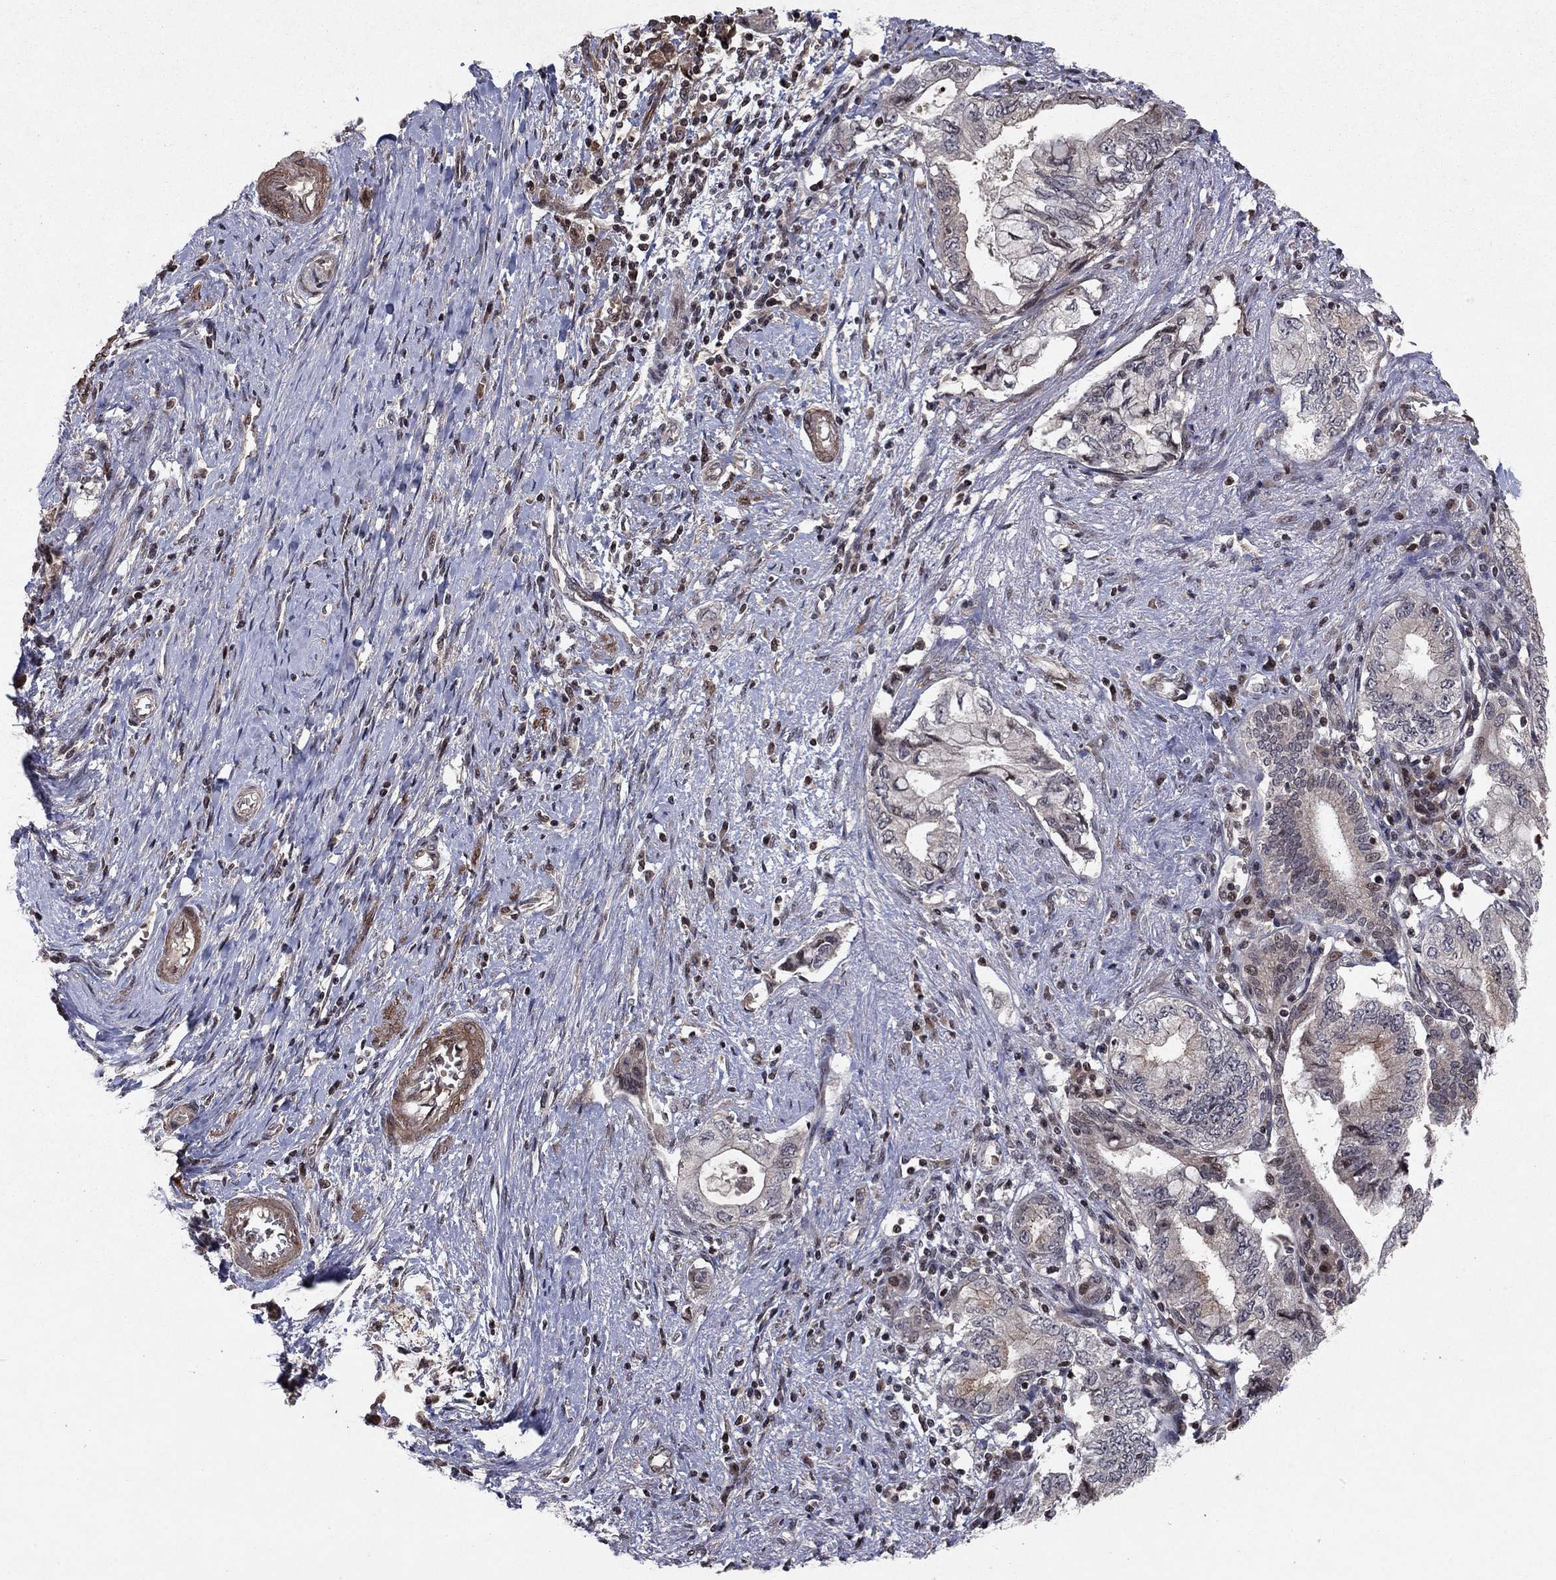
{"staining": {"intensity": "negative", "quantity": "none", "location": "none"}, "tissue": "pancreatic cancer", "cell_type": "Tumor cells", "image_type": "cancer", "snomed": [{"axis": "morphology", "description": "Adenocarcinoma, NOS"}, {"axis": "topography", "description": "Pancreas"}], "caption": "Protein analysis of pancreatic adenocarcinoma reveals no significant staining in tumor cells.", "gene": "SORBS1", "patient": {"sex": "female", "age": 73}}